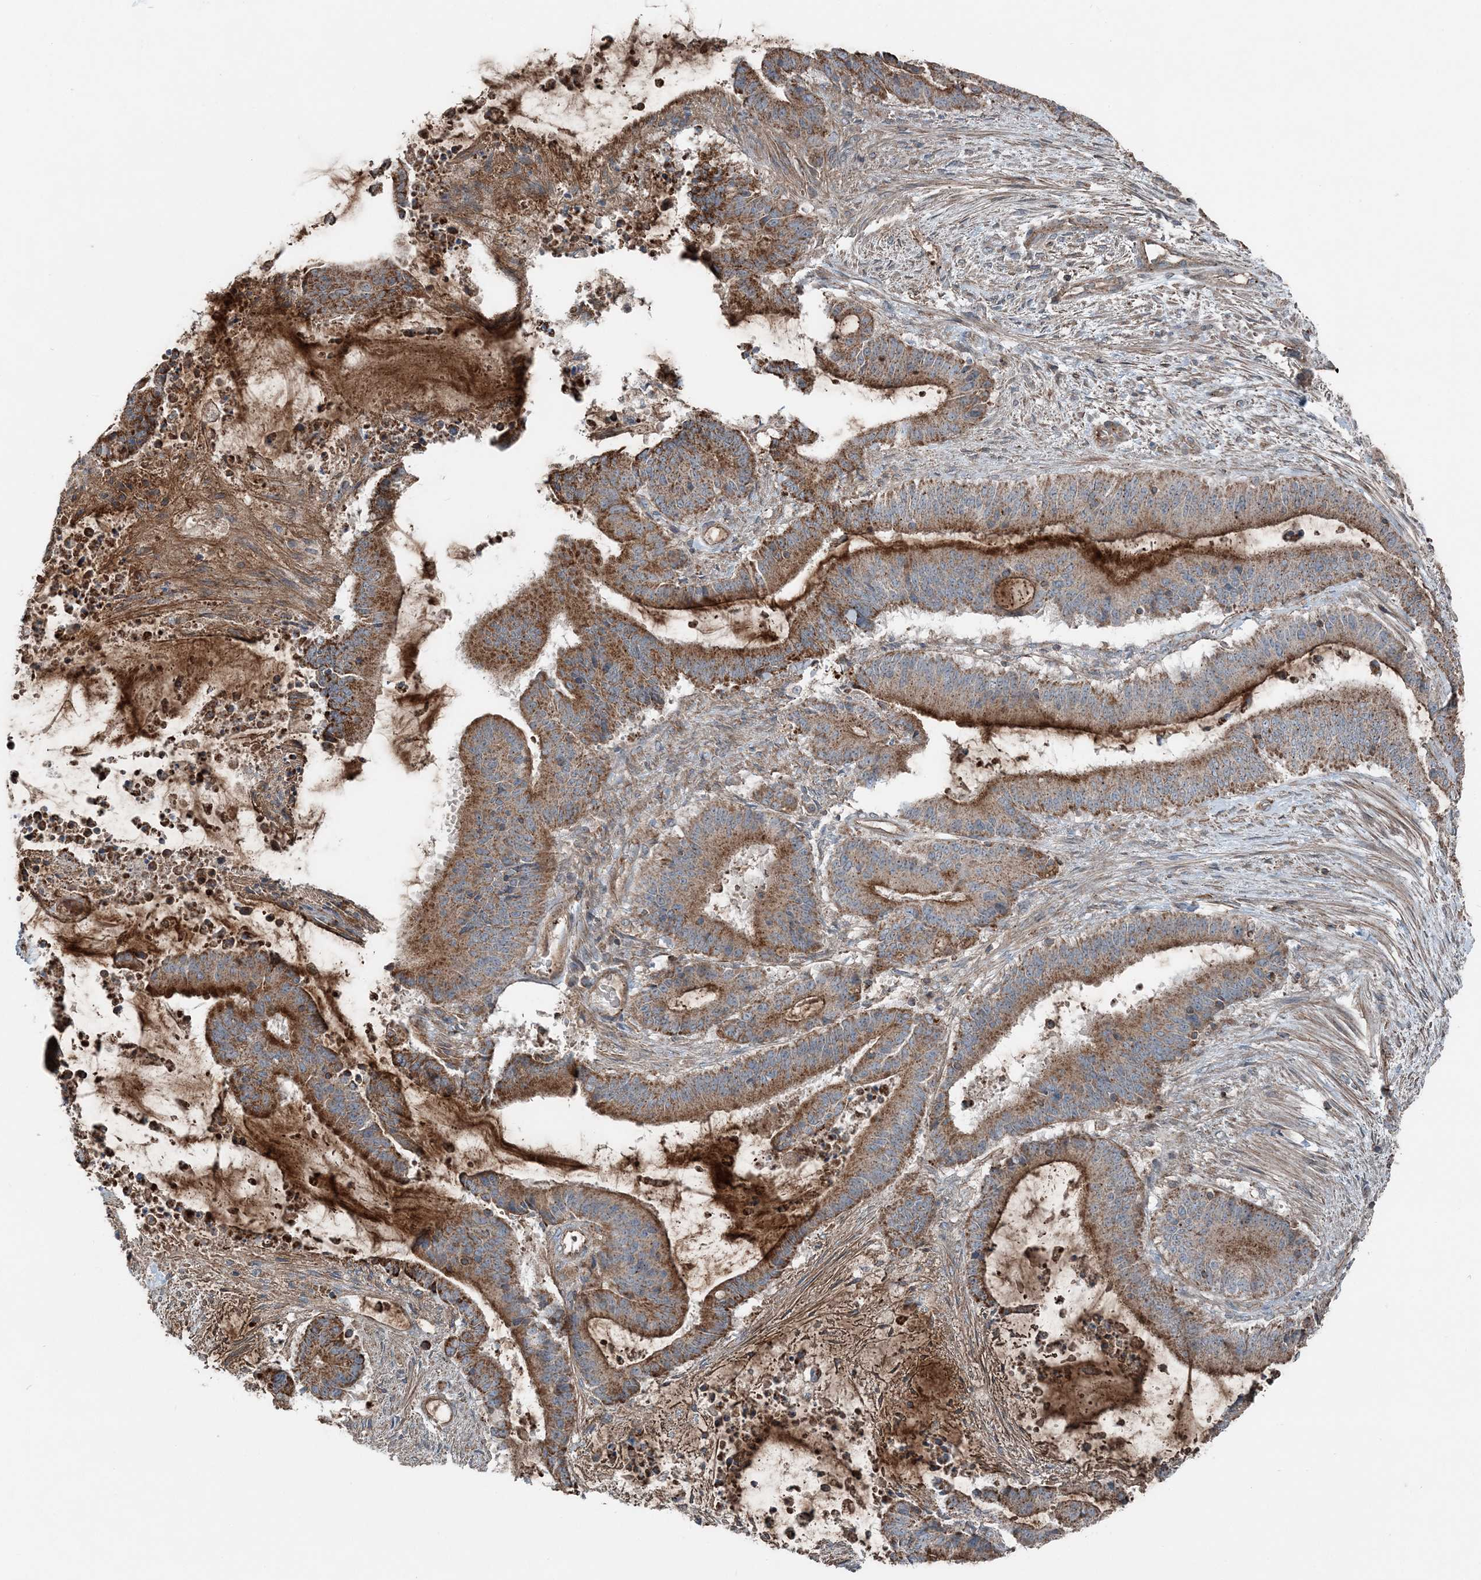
{"staining": {"intensity": "moderate", "quantity": ">75%", "location": "cytoplasmic/membranous"}, "tissue": "liver cancer", "cell_type": "Tumor cells", "image_type": "cancer", "snomed": [{"axis": "morphology", "description": "Normal tissue, NOS"}, {"axis": "morphology", "description": "Cholangiocarcinoma"}, {"axis": "topography", "description": "Liver"}, {"axis": "topography", "description": "Peripheral nerve tissue"}], "caption": "Human liver cholangiocarcinoma stained for a protein (brown) reveals moderate cytoplasmic/membranous positive positivity in approximately >75% of tumor cells.", "gene": "KY", "patient": {"sex": "female", "age": 73}}